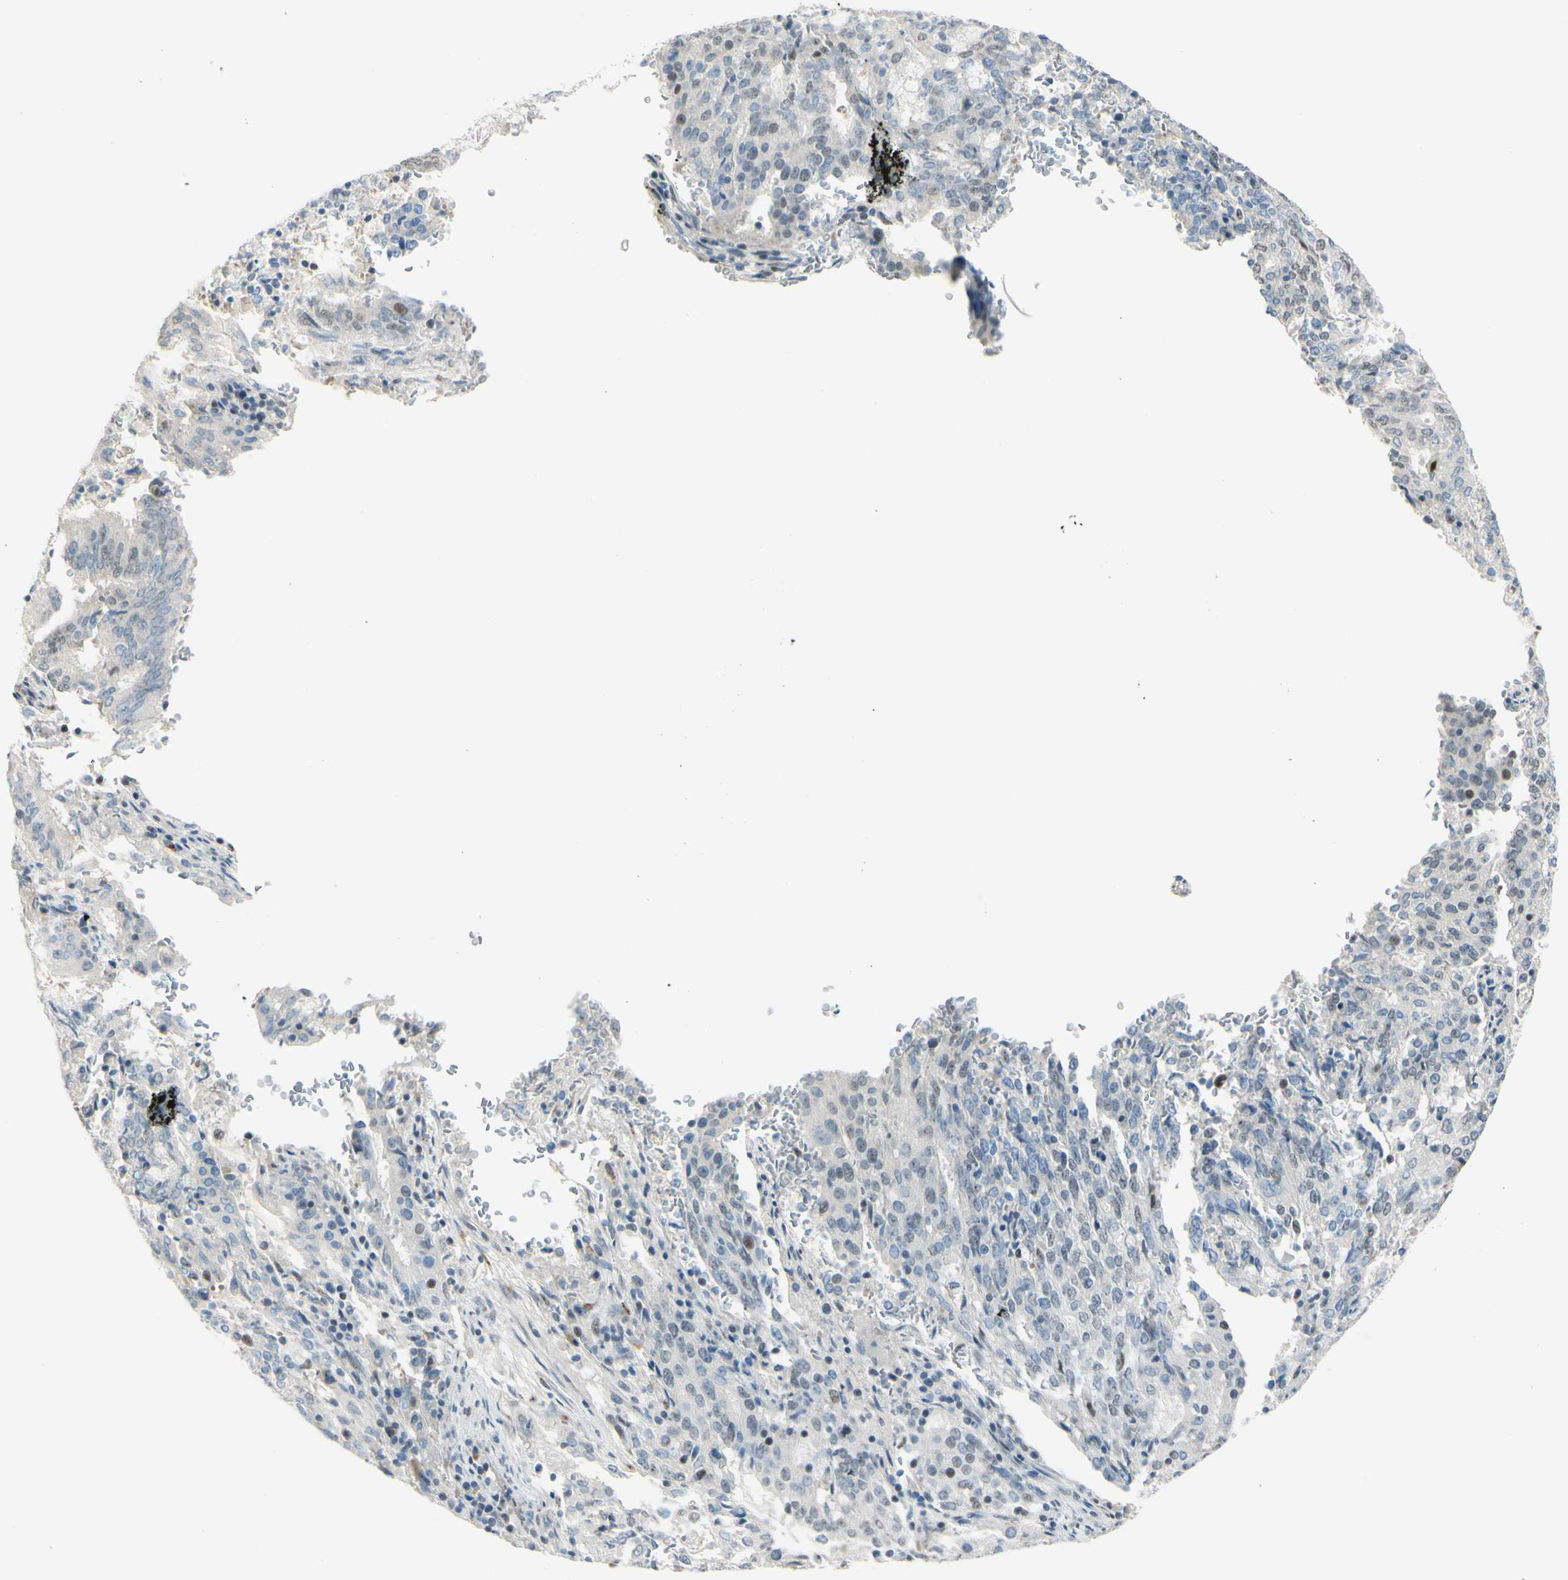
{"staining": {"intensity": "weak", "quantity": "<25%", "location": "nuclear"}, "tissue": "cervical cancer", "cell_type": "Tumor cells", "image_type": "cancer", "snomed": [{"axis": "morphology", "description": "Adenocarcinoma, NOS"}, {"axis": "topography", "description": "Cervix"}], "caption": "Histopathology image shows no significant protein staining in tumor cells of cervical cancer.", "gene": "B4GALNT1", "patient": {"sex": "female", "age": 44}}